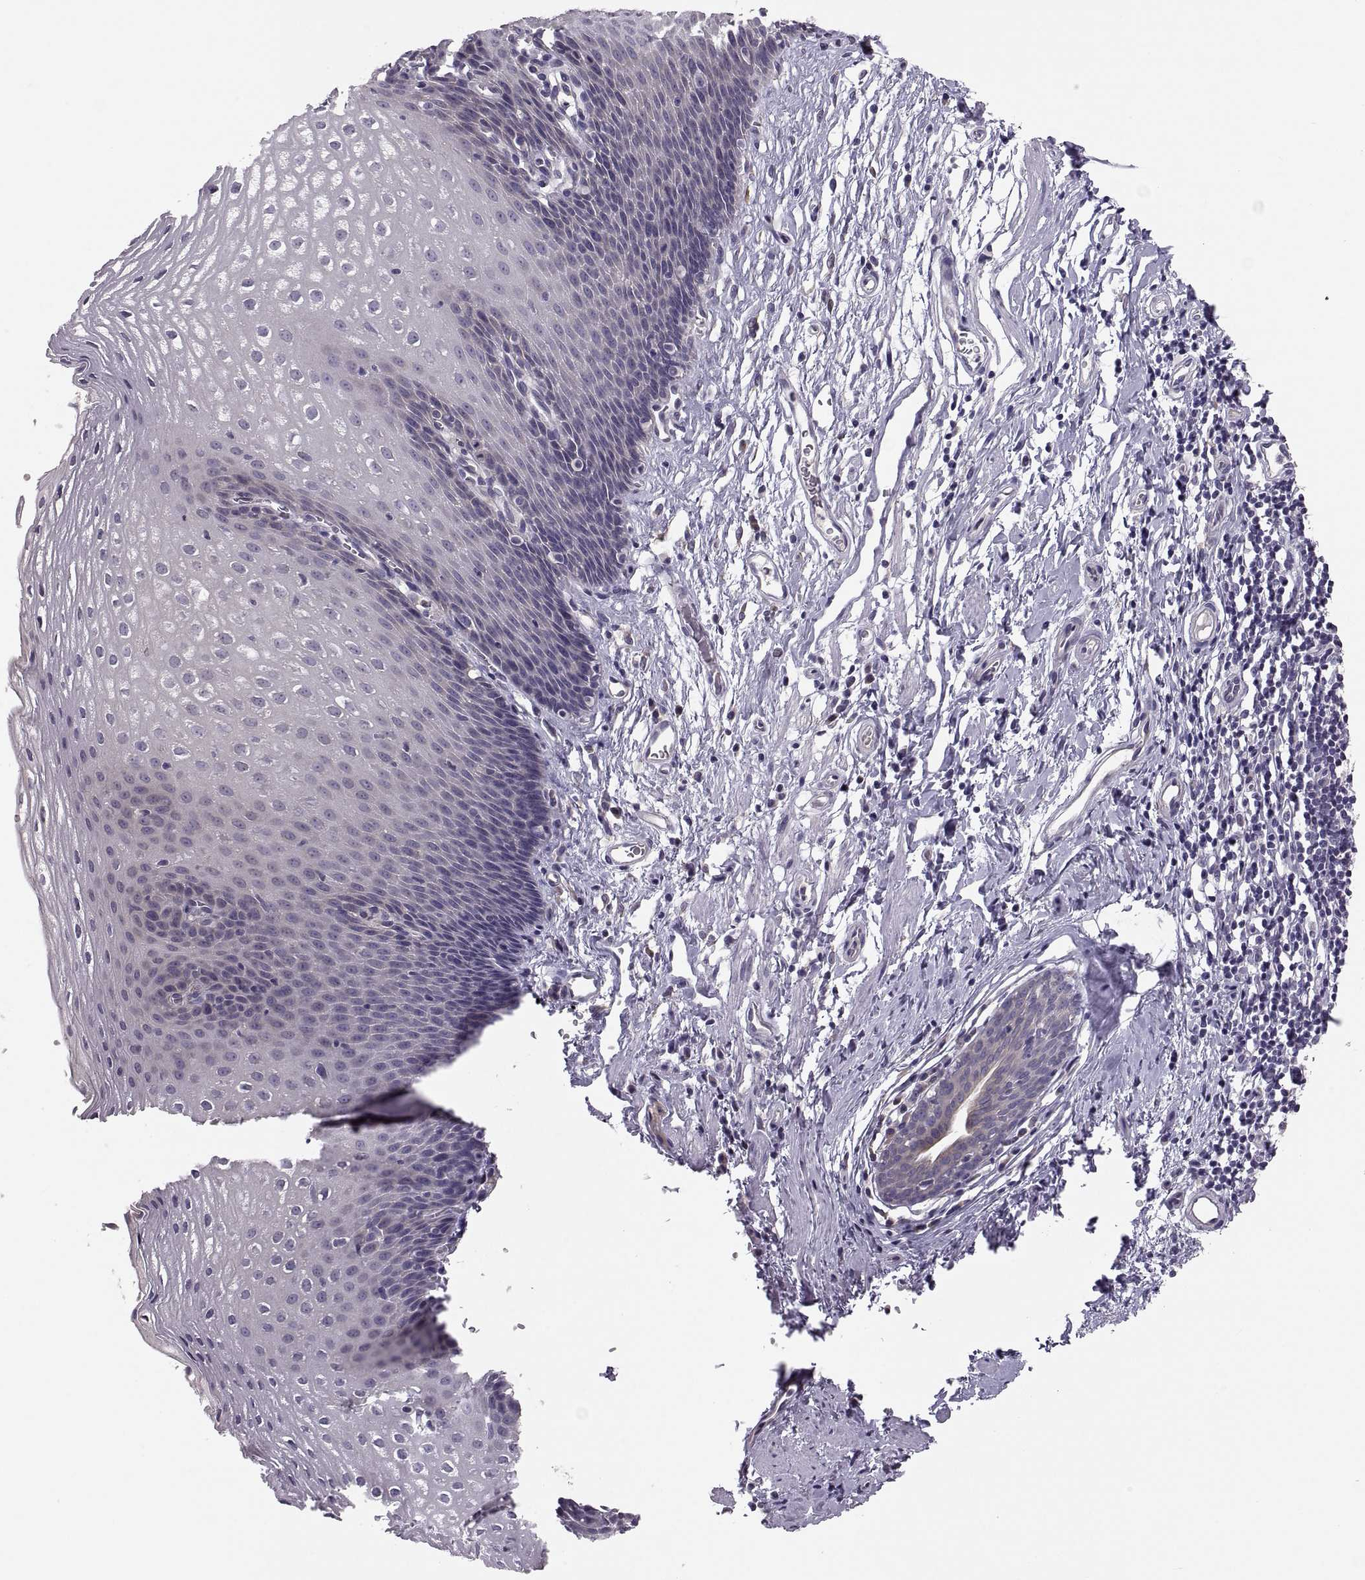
{"staining": {"intensity": "negative", "quantity": "none", "location": "none"}, "tissue": "esophagus", "cell_type": "Squamous epithelial cells", "image_type": "normal", "snomed": [{"axis": "morphology", "description": "Normal tissue, NOS"}, {"axis": "topography", "description": "Esophagus"}], "caption": "A micrograph of human esophagus is negative for staining in squamous epithelial cells. (Stains: DAB (3,3'-diaminobenzidine) immunohistochemistry (IHC) with hematoxylin counter stain, Microscopy: brightfield microscopy at high magnification).", "gene": "ACSBG2", "patient": {"sex": "male", "age": 72}}